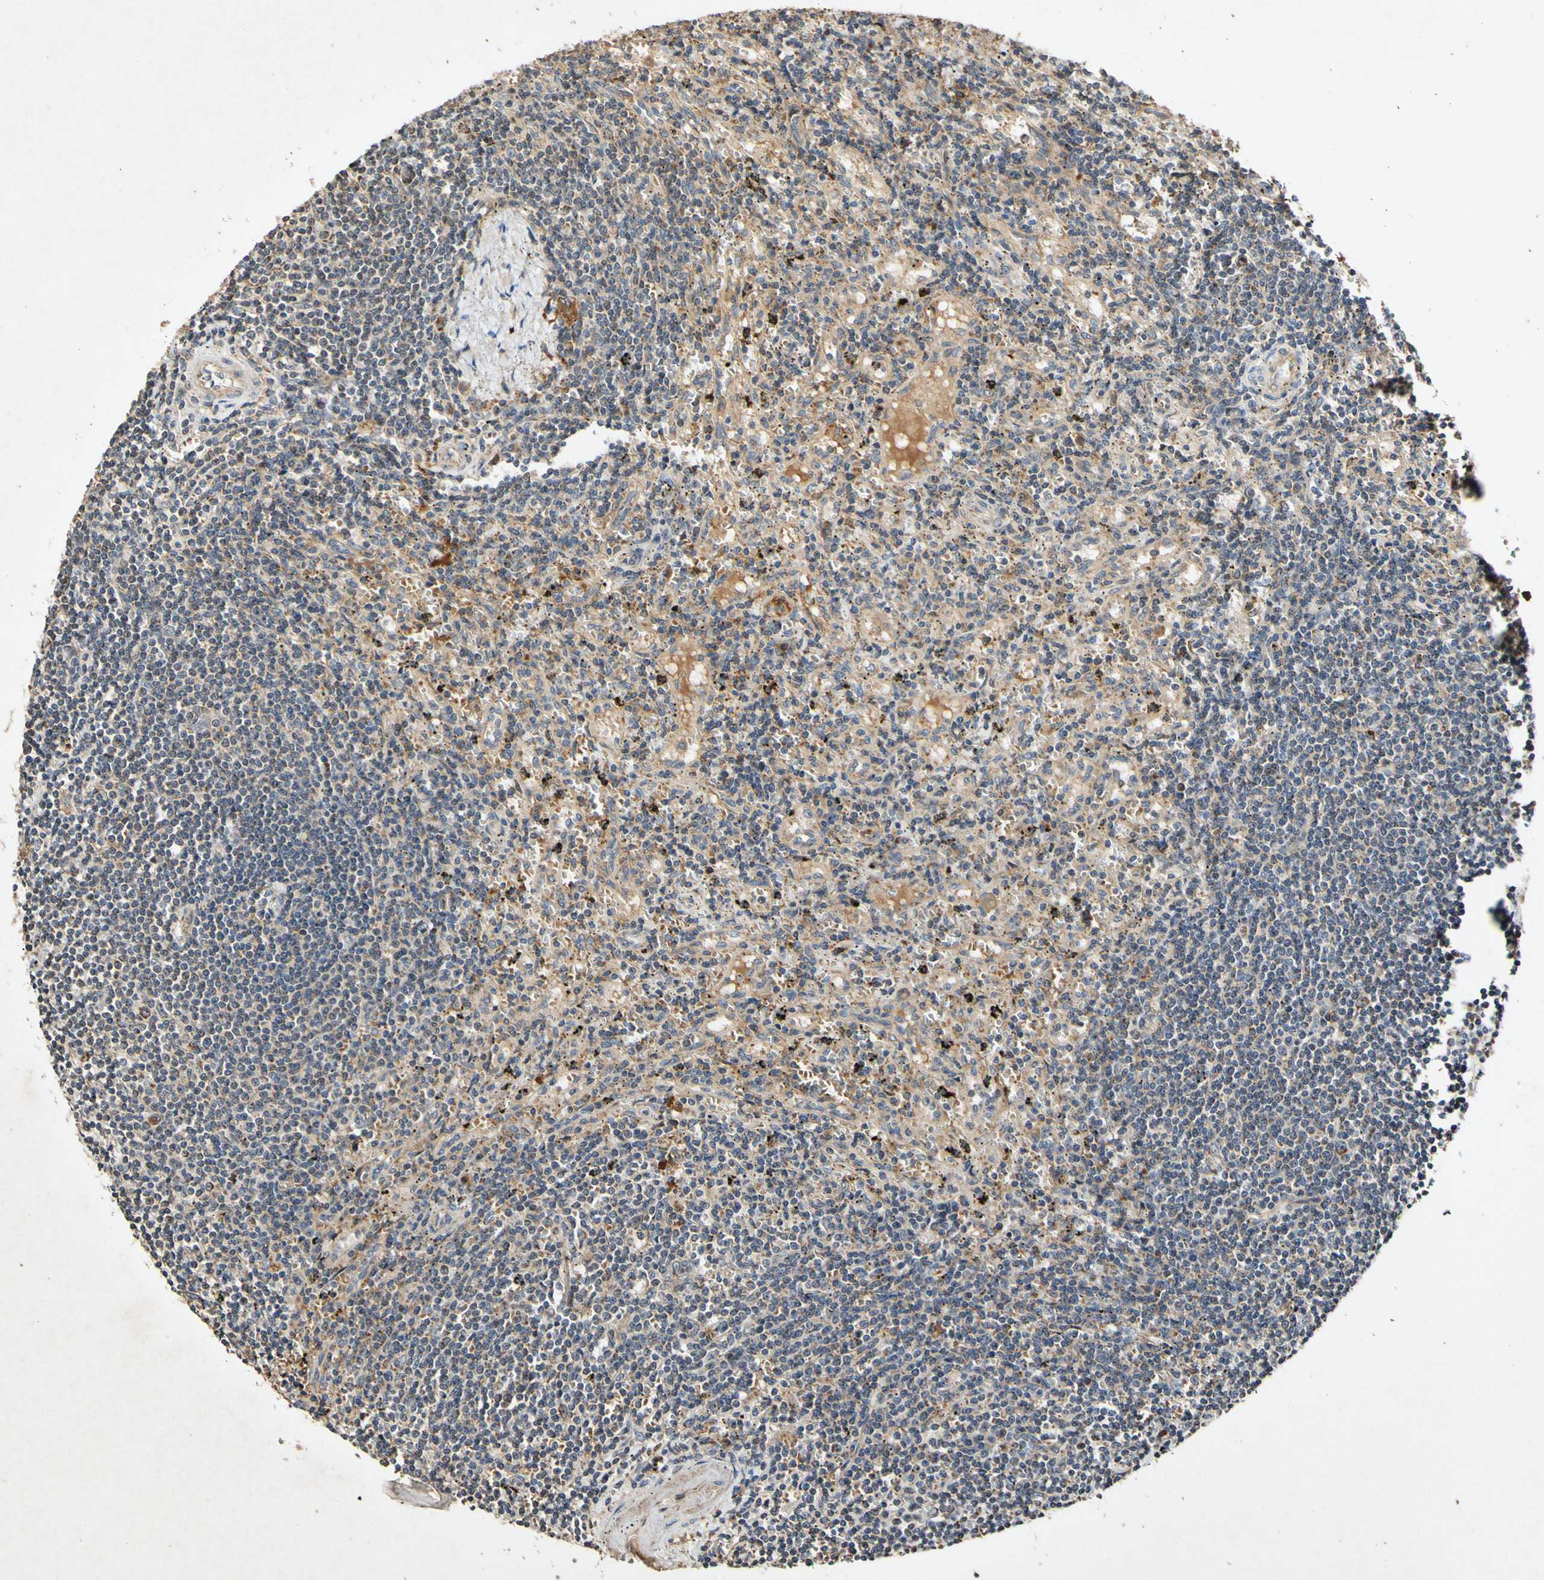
{"staining": {"intensity": "weak", "quantity": "<25%", "location": "cytoplasmic/membranous"}, "tissue": "lymphoma", "cell_type": "Tumor cells", "image_type": "cancer", "snomed": [{"axis": "morphology", "description": "Malignant lymphoma, non-Hodgkin's type, Low grade"}, {"axis": "topography", "description": "Spleen"}], "caption": "Photomicrograph shows no protein positivity in tumor cells of low-grade malignant lymphoma, non-Hodgkin's type tissue.", "gene": "PLAT", "patient": {"sex": "male", "age": 76}}